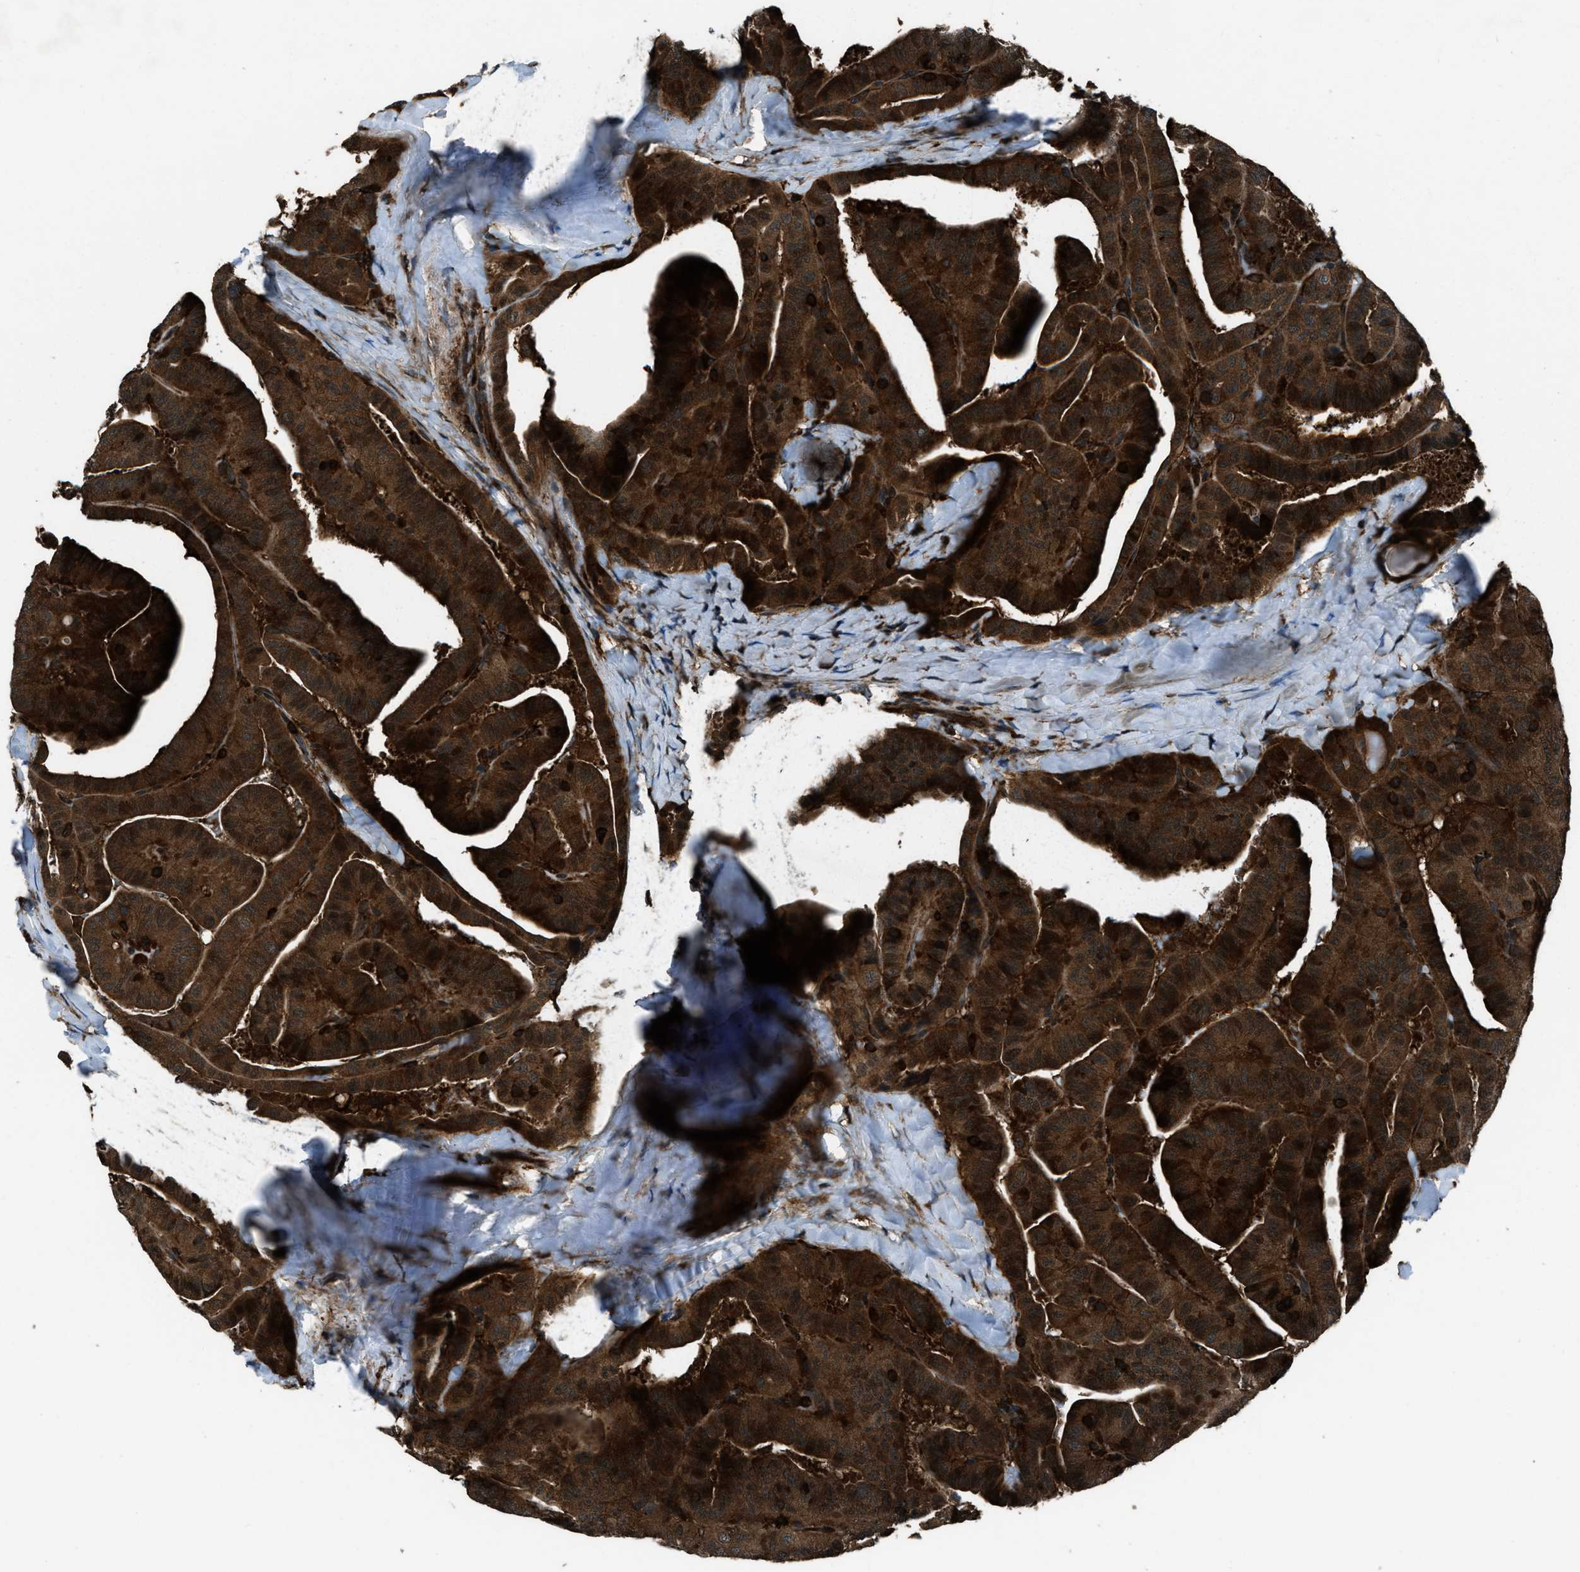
{"staining": {"intensity": "strong", "quantity": ">75%", "location": "cytoplasmic/membranous,nuclear"}, "tissue": "thyroid cancer", "cell_type": "Tumor cells", "image_type": "cancer", "snomed": [{"axis": "morphology", "description": "Papillary adenocarcinoma, NOS"}, {"axis": "topography", "description": "Thyroid gland"}], "caption": "About >75% of tumor cells in papillary adenocarcinoma (thyroid) display strong cytoplasmic/membranous and nuclear protein staining as visualized by brown immunohistochemical staining.", "gene": "SNX30", "patient": {"sex": "male", "age": 77}}